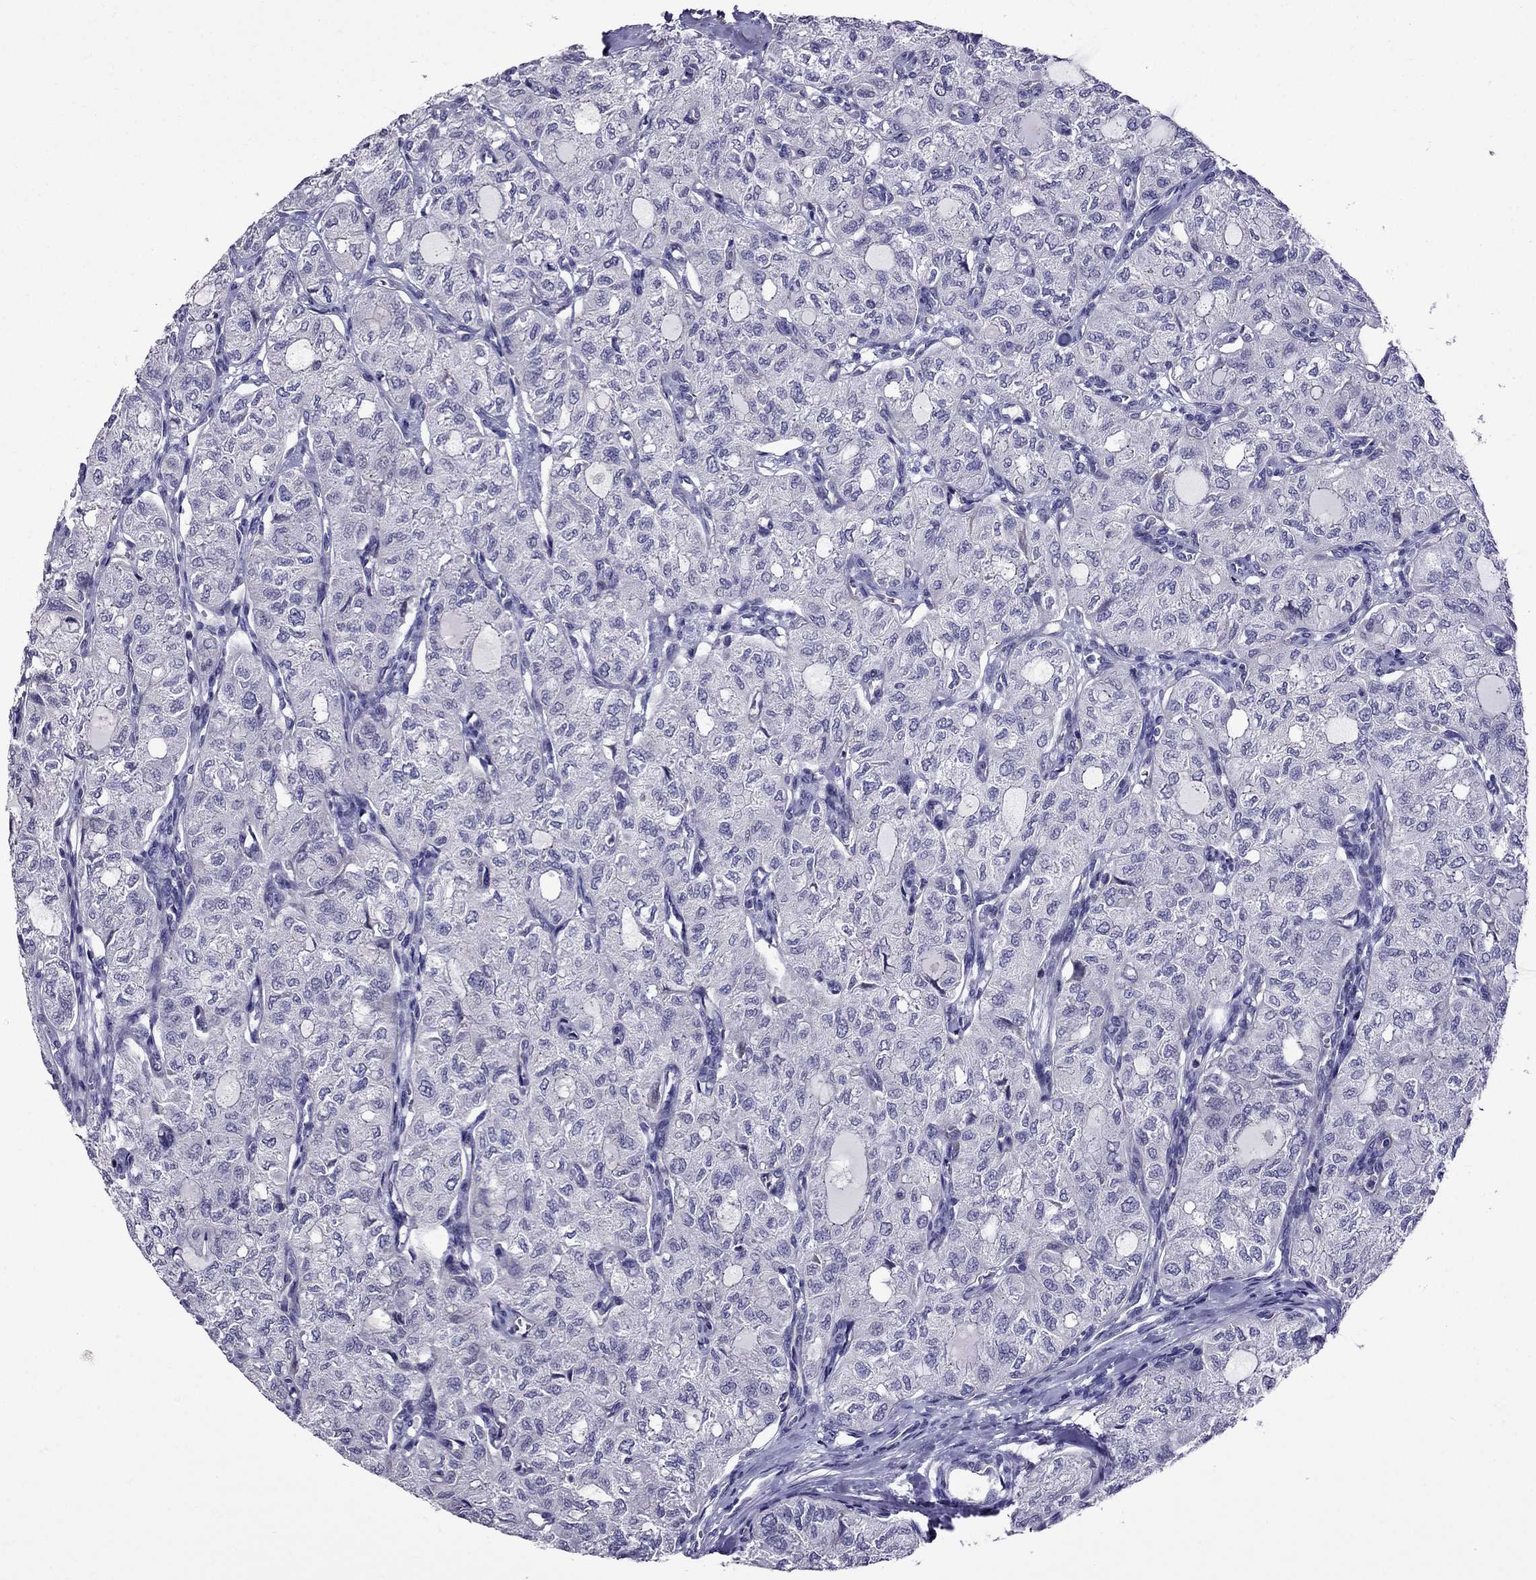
{"staining": {"intensity": "negative", "quantity": "none", "location": "none"}, "tissue": "thyroid cancer", "cell_type": "Tumor cells", "image_type": "cancer", "snomed": [{"axis": "morphology", "description": "Follicular adenoma carcinoma, NOS"}, {"axis": "topography", "description": "Thyroid gland"}], "caption": "Immunohistochemical staining of human follicular adenoma carcinoma (thyroid) reveals no significant expression in tumor cells.", "gene": "OXCT2", "patient": {"sex": "male", "age": 75}}